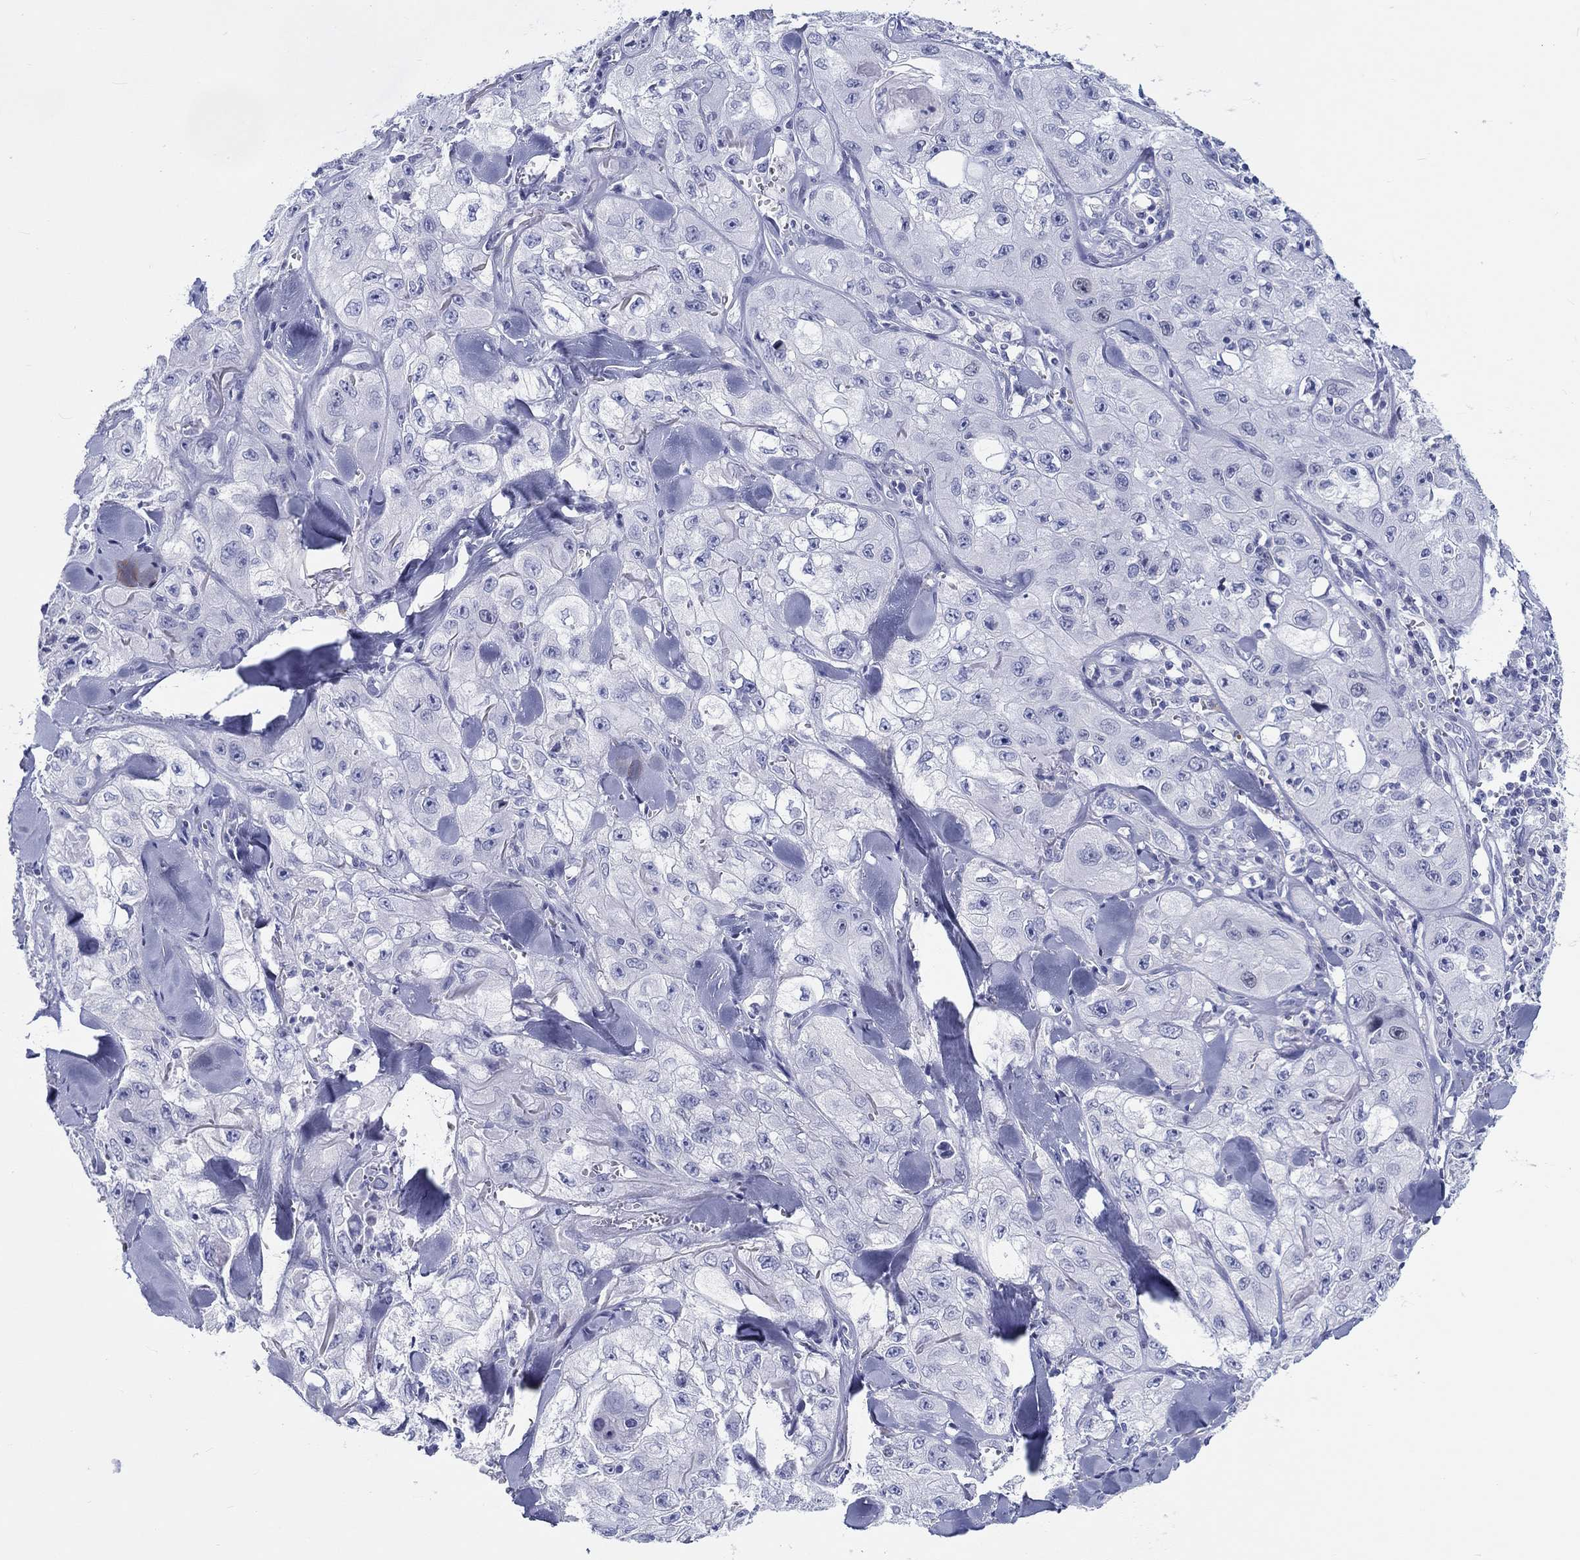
{"staining": {"intensity": "negative", "quantity": "none", "location": "none"}, "tissue": "skin cancer", "cell_type": "Tumor cells", "image_type": "cancer", "snomed": [{"axis": "morphology", "description": "Squamous cell carcinoma, NOS"}, {"axis": "topography", "description": "Skin"}, {"axis": "topography", "description": "Subcutis"}], "caption": "Squamous cell carcinoma (skin) was stained to show a protein in brown. There is no significant expression in tumor cells.", "gene": "H1-1", "patient": {"sex": "male", "age": 73}}